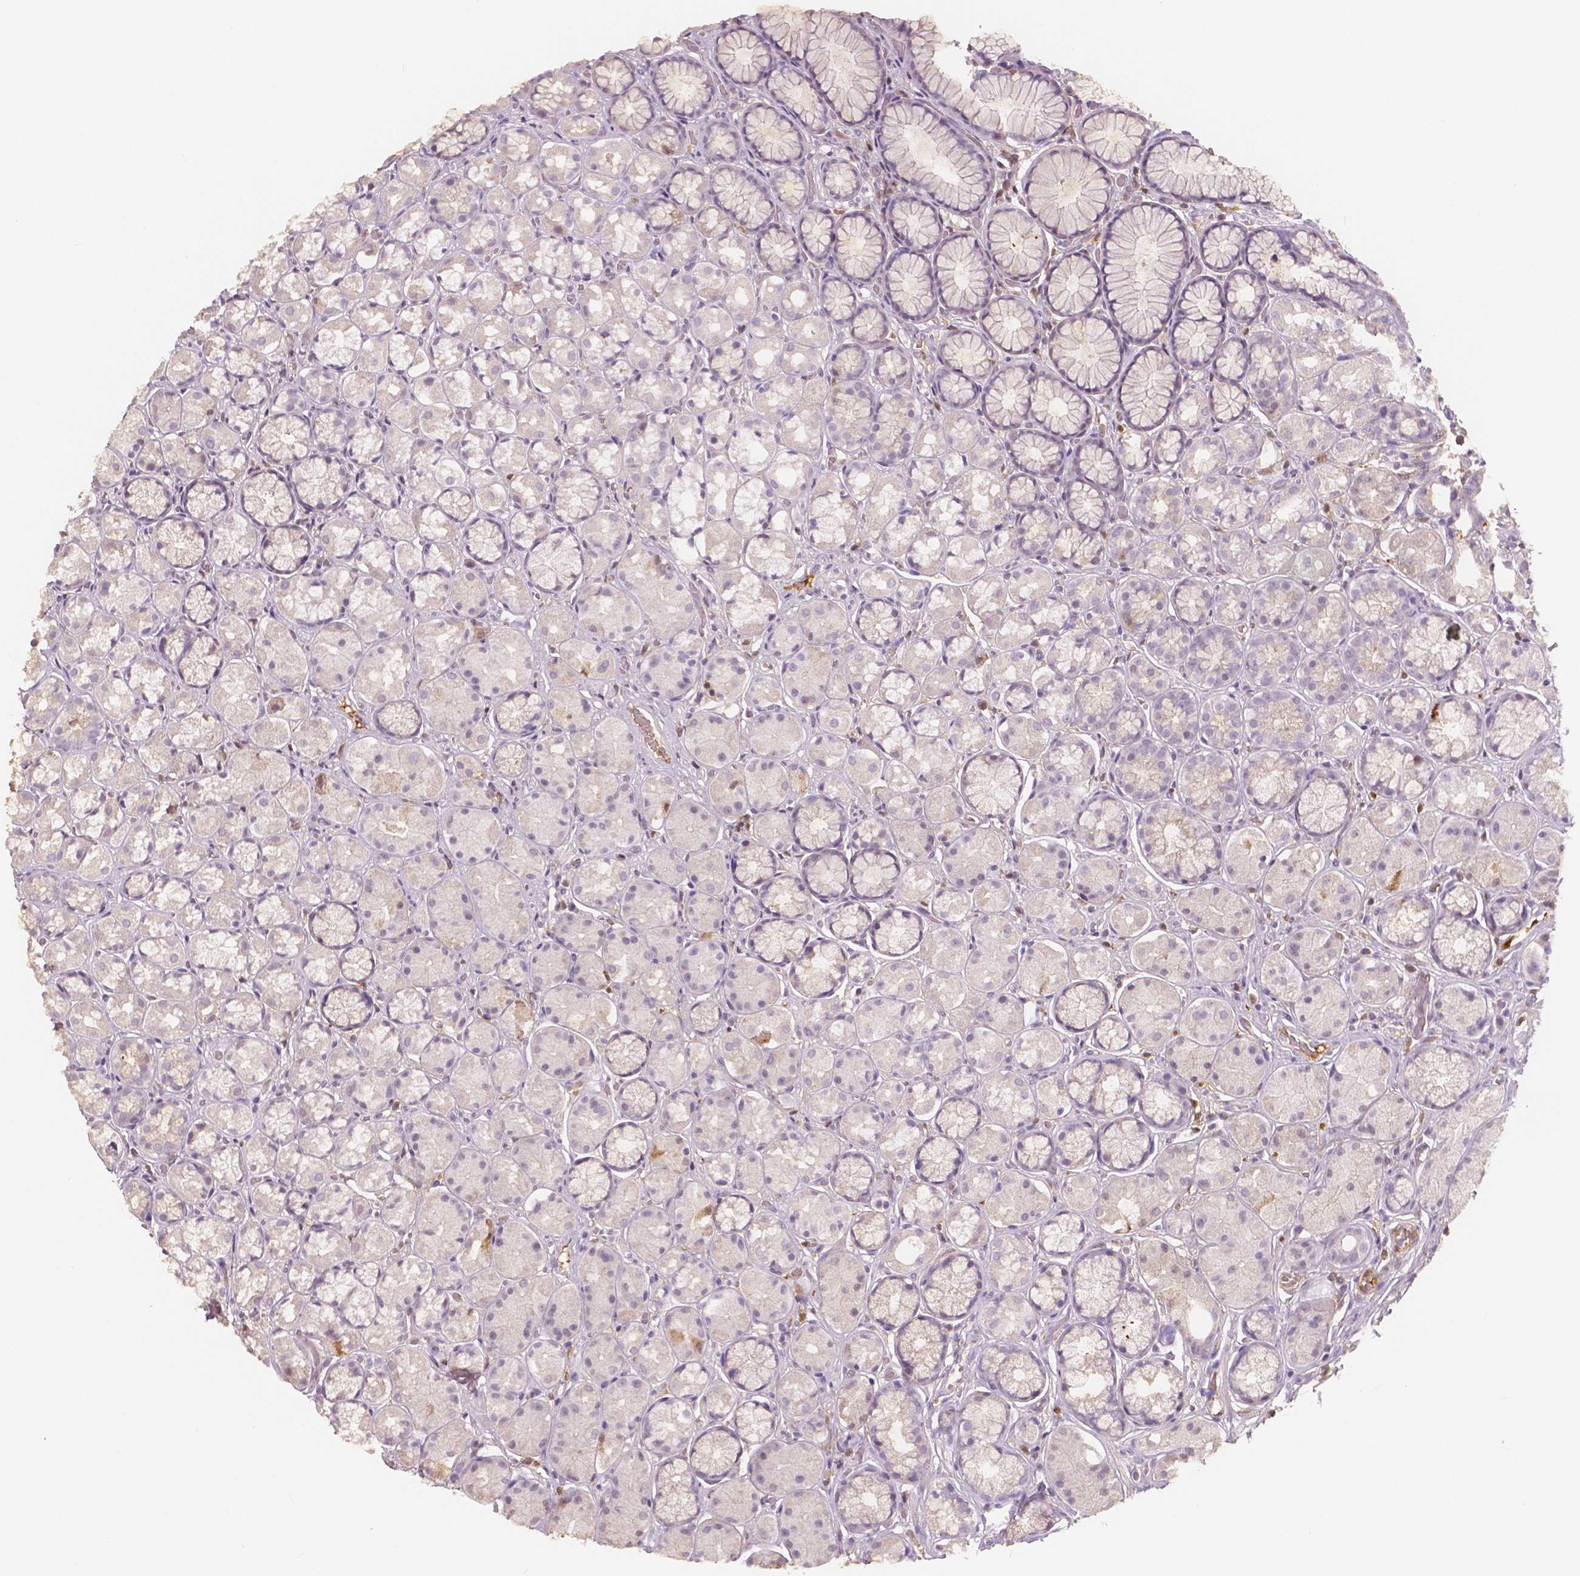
{"staining": {"intensity": "negative", "quantity": "none", "location": "none"}, "tissue": "stomach", "cell_type": "Glandular cells", "image_type": "normal", "snomed": [{"axis": "morphology", "description": "Normal tissue, NOS"}, {"axis": "topography", "description": "Stomach"}], "caption": "Glandular cells are negative for protein expression in benign human stomach. (DAB immunohistochemistry (IHC) visualized using brightfield microscopy, high magnification).", "gene": "APOA4", "patient": {"sex": "male", "age": 70}}